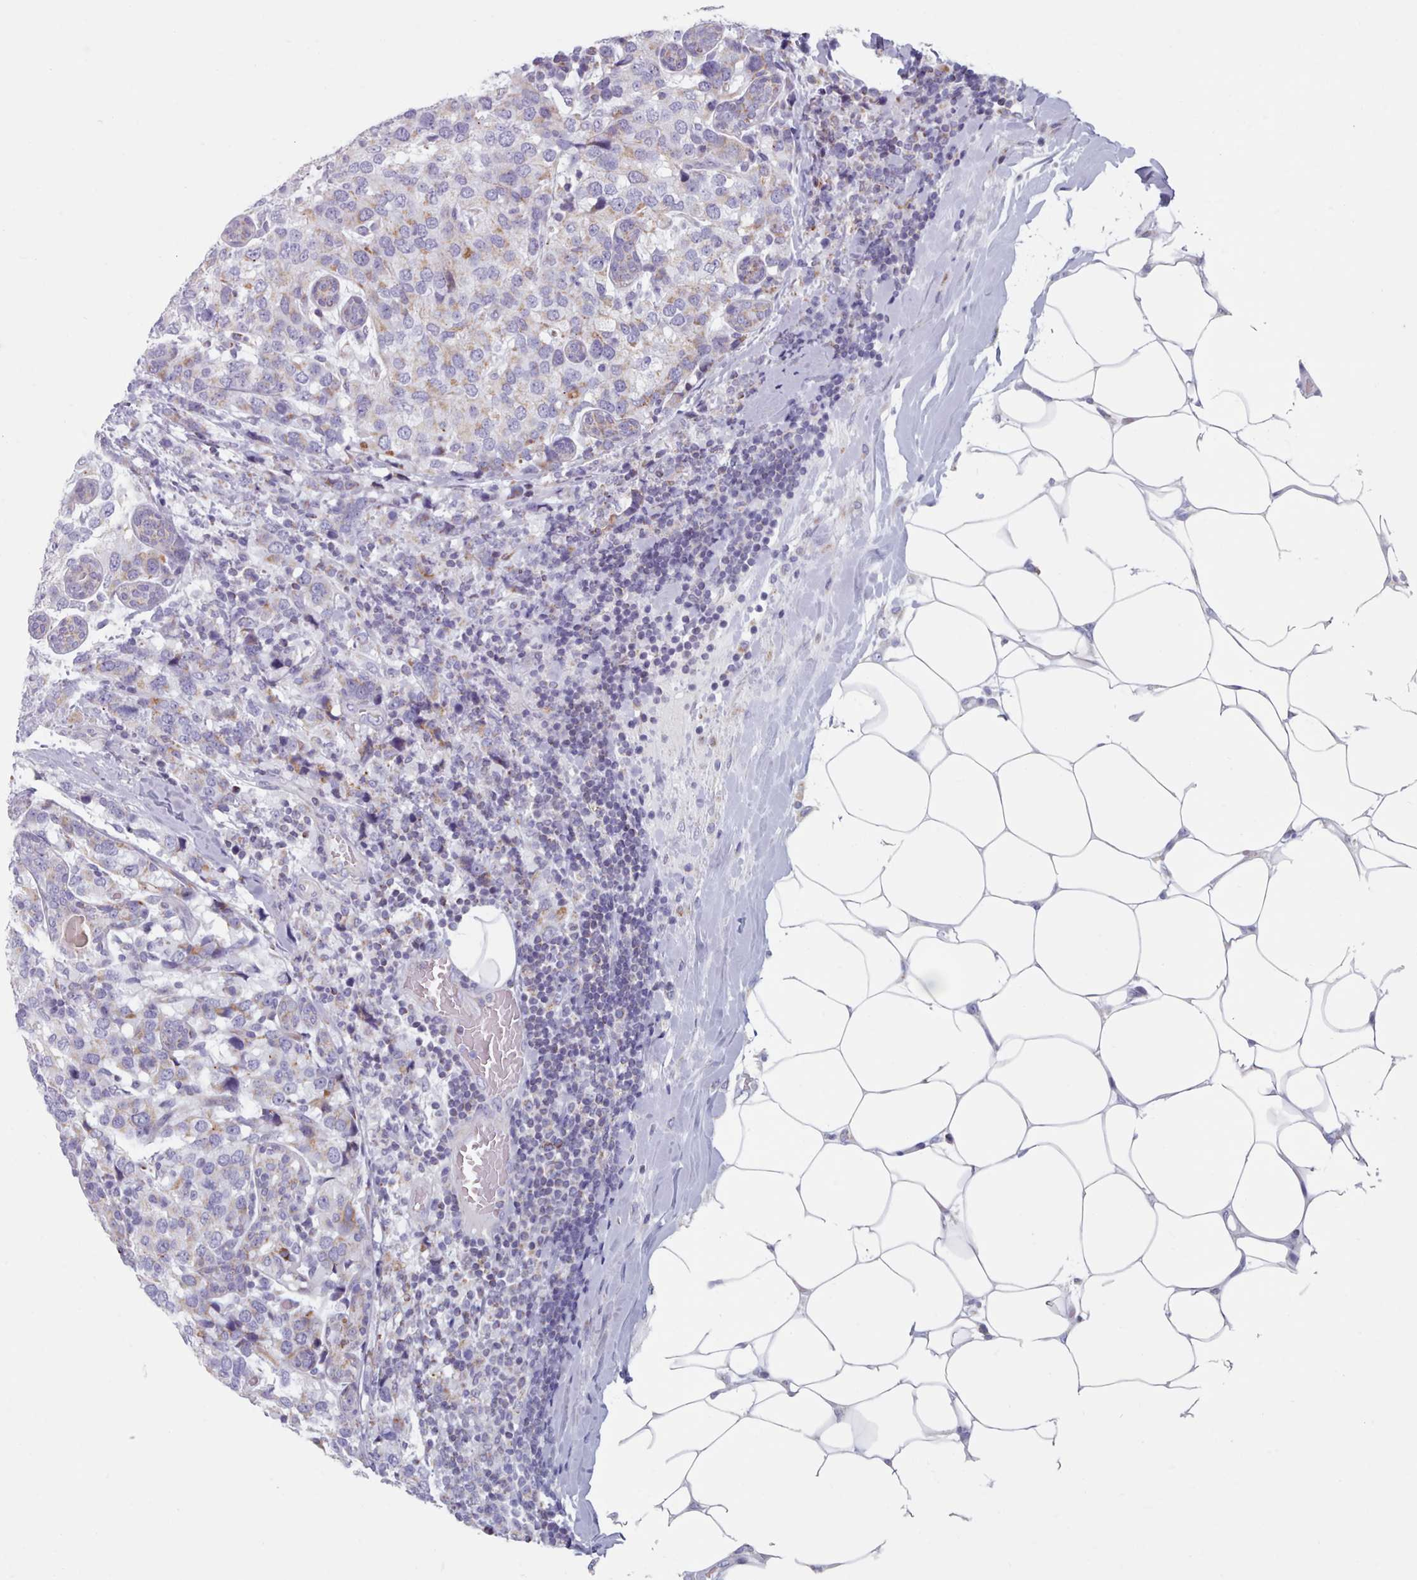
{"staining": {"intensity": "weak", "quantity": "25%-75%", "location": "cytoplasmic/membranous"}, "tissue": "breast cancer", "cell_type": "Tumor cells", "image_type": "cancer", "snomed": [{"axis": "morphology", "description": "Lobular carcinoma"}, {"axis": "topography", "description": "Breast"}], "caption": "About 25%-75% of tumor cells in lobular carcinoma (breast) exhibit weak cytoplasmic/membranous protein expression as visualized by brown immunohistochemical staining.", "gene": "FAM170B", "patient": {"sex": "female", "age": 59}}